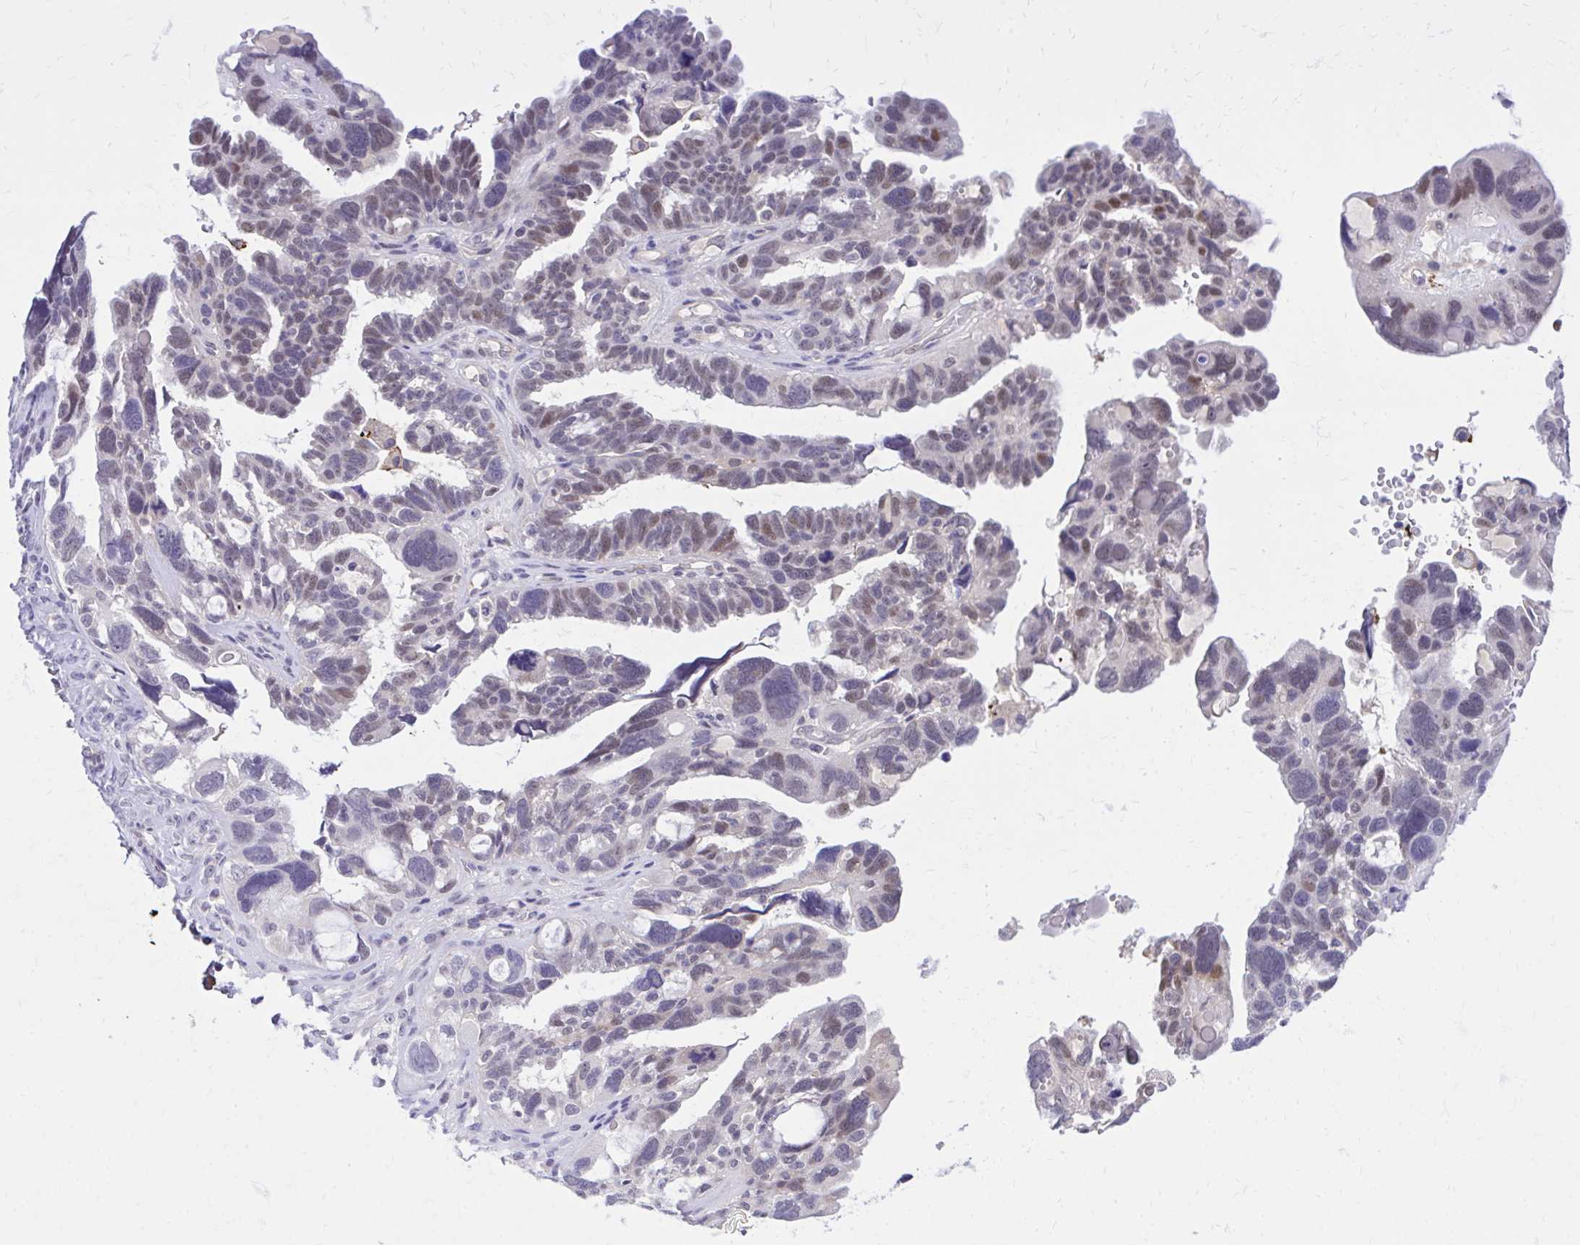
{"staining": {"intensity": "weak", "quantity": "25%-75%", "location": "nuclear"}, "tissue": "ovarian cancer", "cell_type": "Tumor cells", "image_type": "cancer", "snomed": [{"axis": "morphology", "description": "Cystadenocarcinoma, serous, NOS"}, {"axis": "topography", "description": "Ovary"}], "caption": "Serous cystadenocarcinoma (ovarian) stained with a brown dye displays weak nuclear positive staining in about 25%-75% of tumor cells.", "gene": "ZBTB25", "patient": {"sex": "female", "age": 60}}